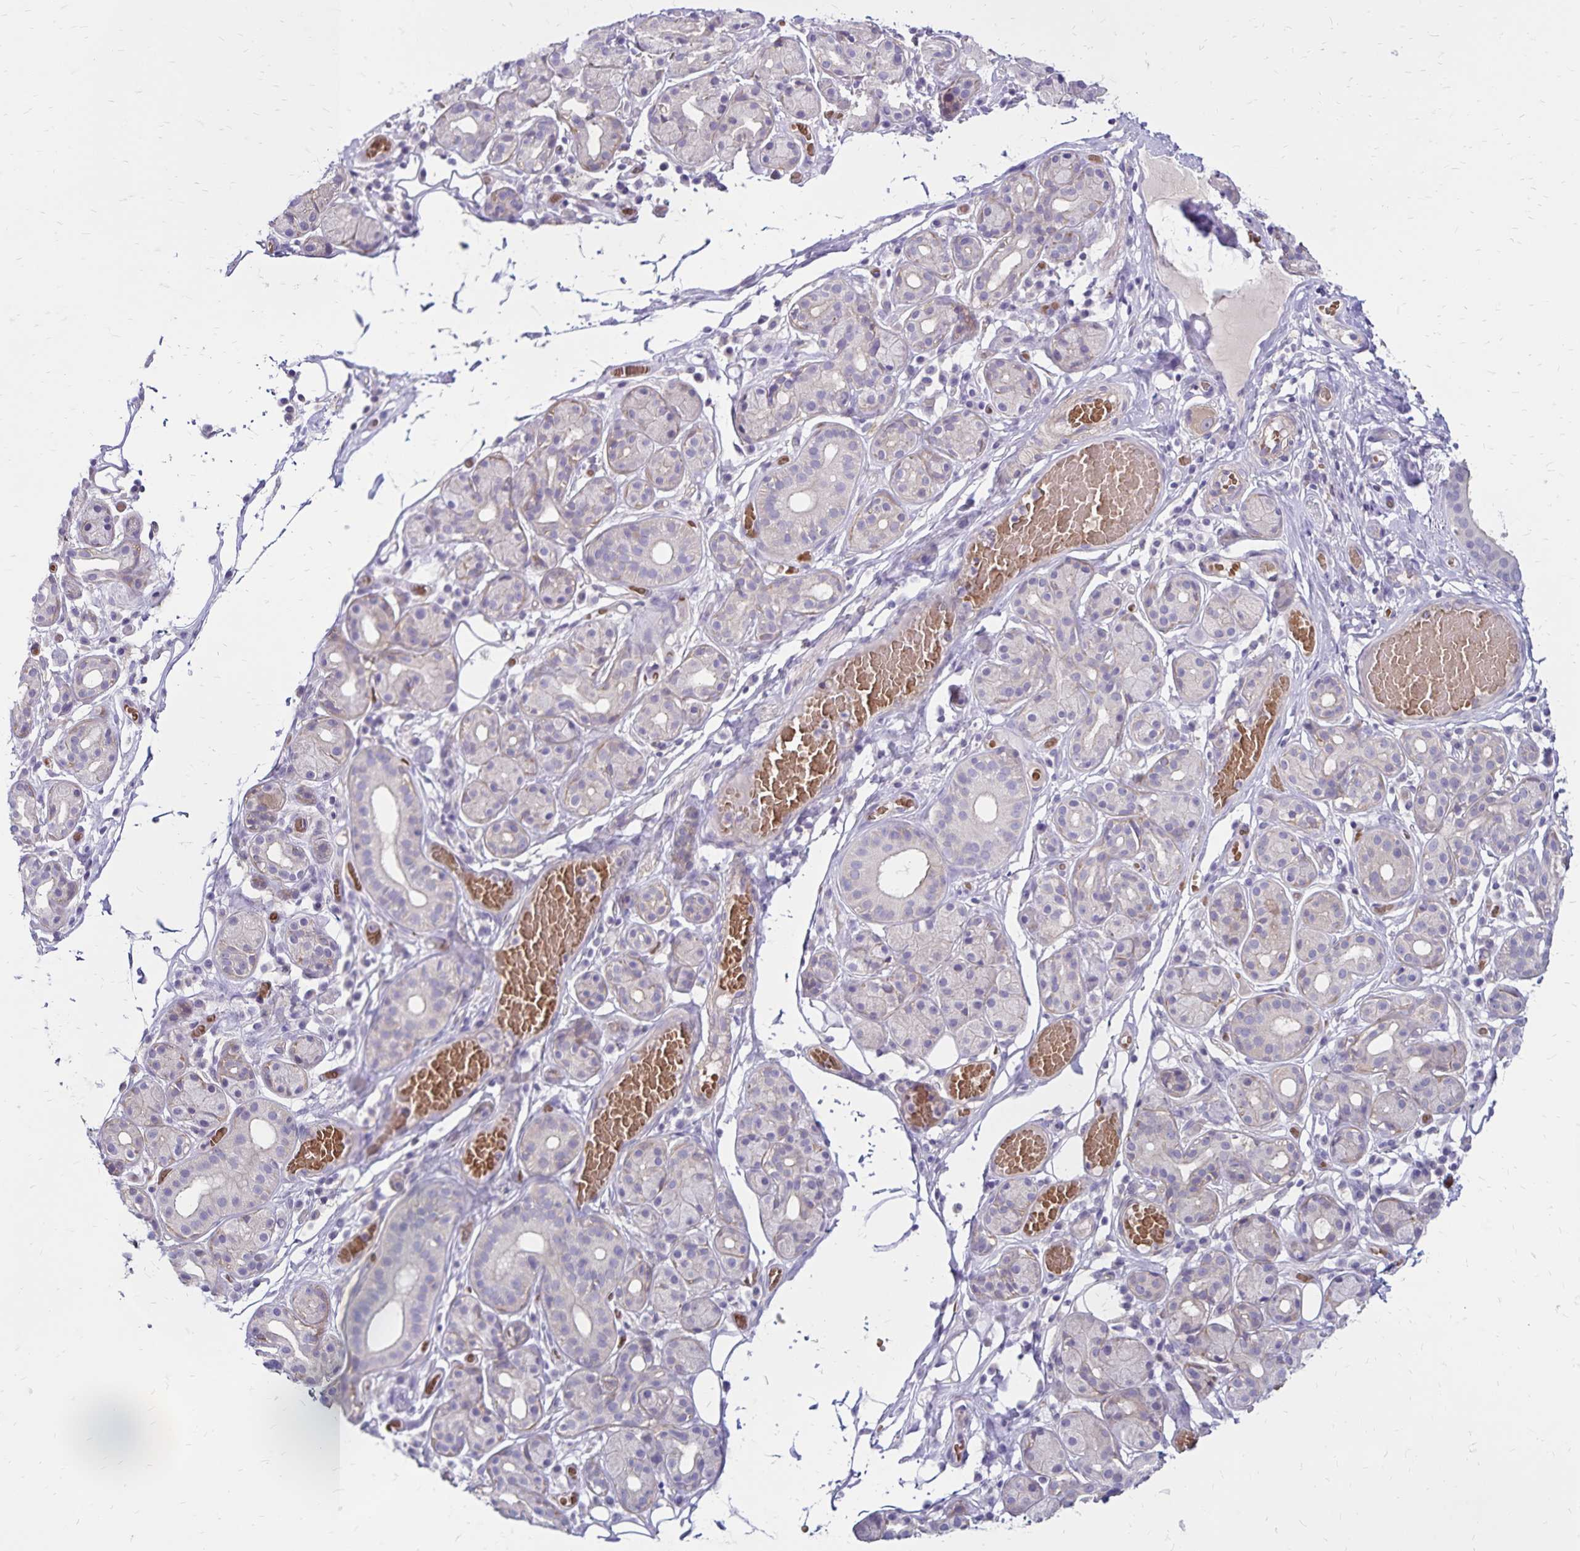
{"staining": {"intensity": "negative", "quantity": "none", "location": "none"}, "tissue": "salivary gland", "cell_type": "Glandular cells", "image_type": "normal", "snomed": [{"axis": "morphology", "description": "Normal tissue, NOS"}, {"axis": "topography", "description": "Salivary gland"}, {"axis": "topography", "description": "Peripheral nerve tissue"}], "caption": "This is an immunohistochemistry histopathology image of normal human salivary gland. There is no expression in glandular cells.", "gene": "FSD1", "patient": {"sex": "male", "age": 71}}